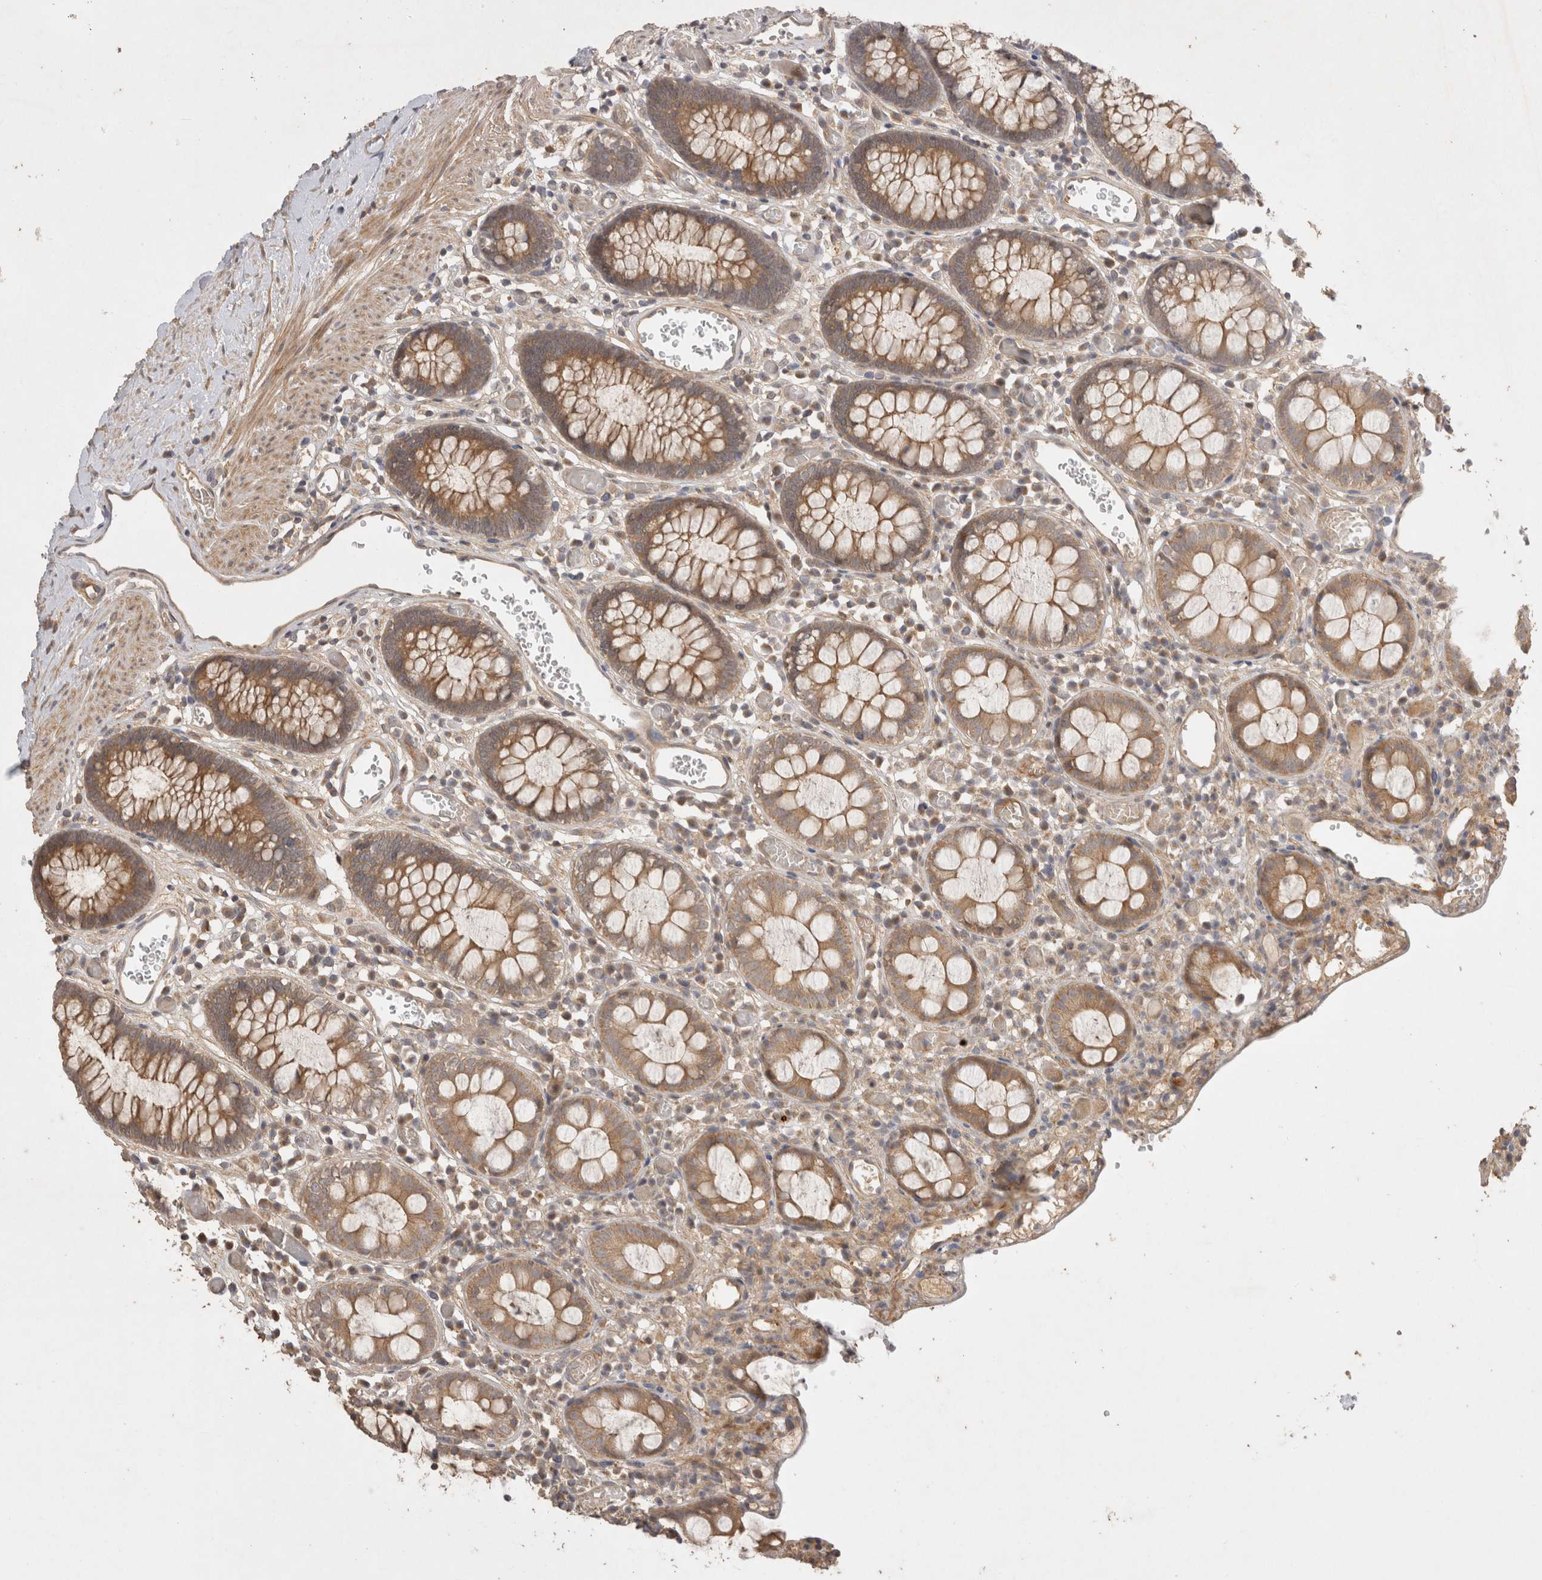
{"staining": {"intensity": "moderate", "quantity": ">75%", "location": "cytoplasmic/membranous"}, "tissue": "colon", "cell_type": "Endothelial cells", "image_type": "normal", "snomed": [{"axis": "morphology", "description": "Normal tissue, NOS"}, {"axis": "topography", "description": "Colon"}], "caption": "A high-resolution micrograph shows immunohistochemistry staining of unremarkable colon, which demonstrates moderate cytoplasmic/membranous staining in about >75% of endothelial cells. The staining was performed using DAB (3,3'-diaminobenzidine) to visualize the protein expression in brown, while the nuclei were stained in blue with hematoxylin (Magnification: 20x).", "gene": "PPP1R42", "patient": {"sex": "male", "age": 14}}